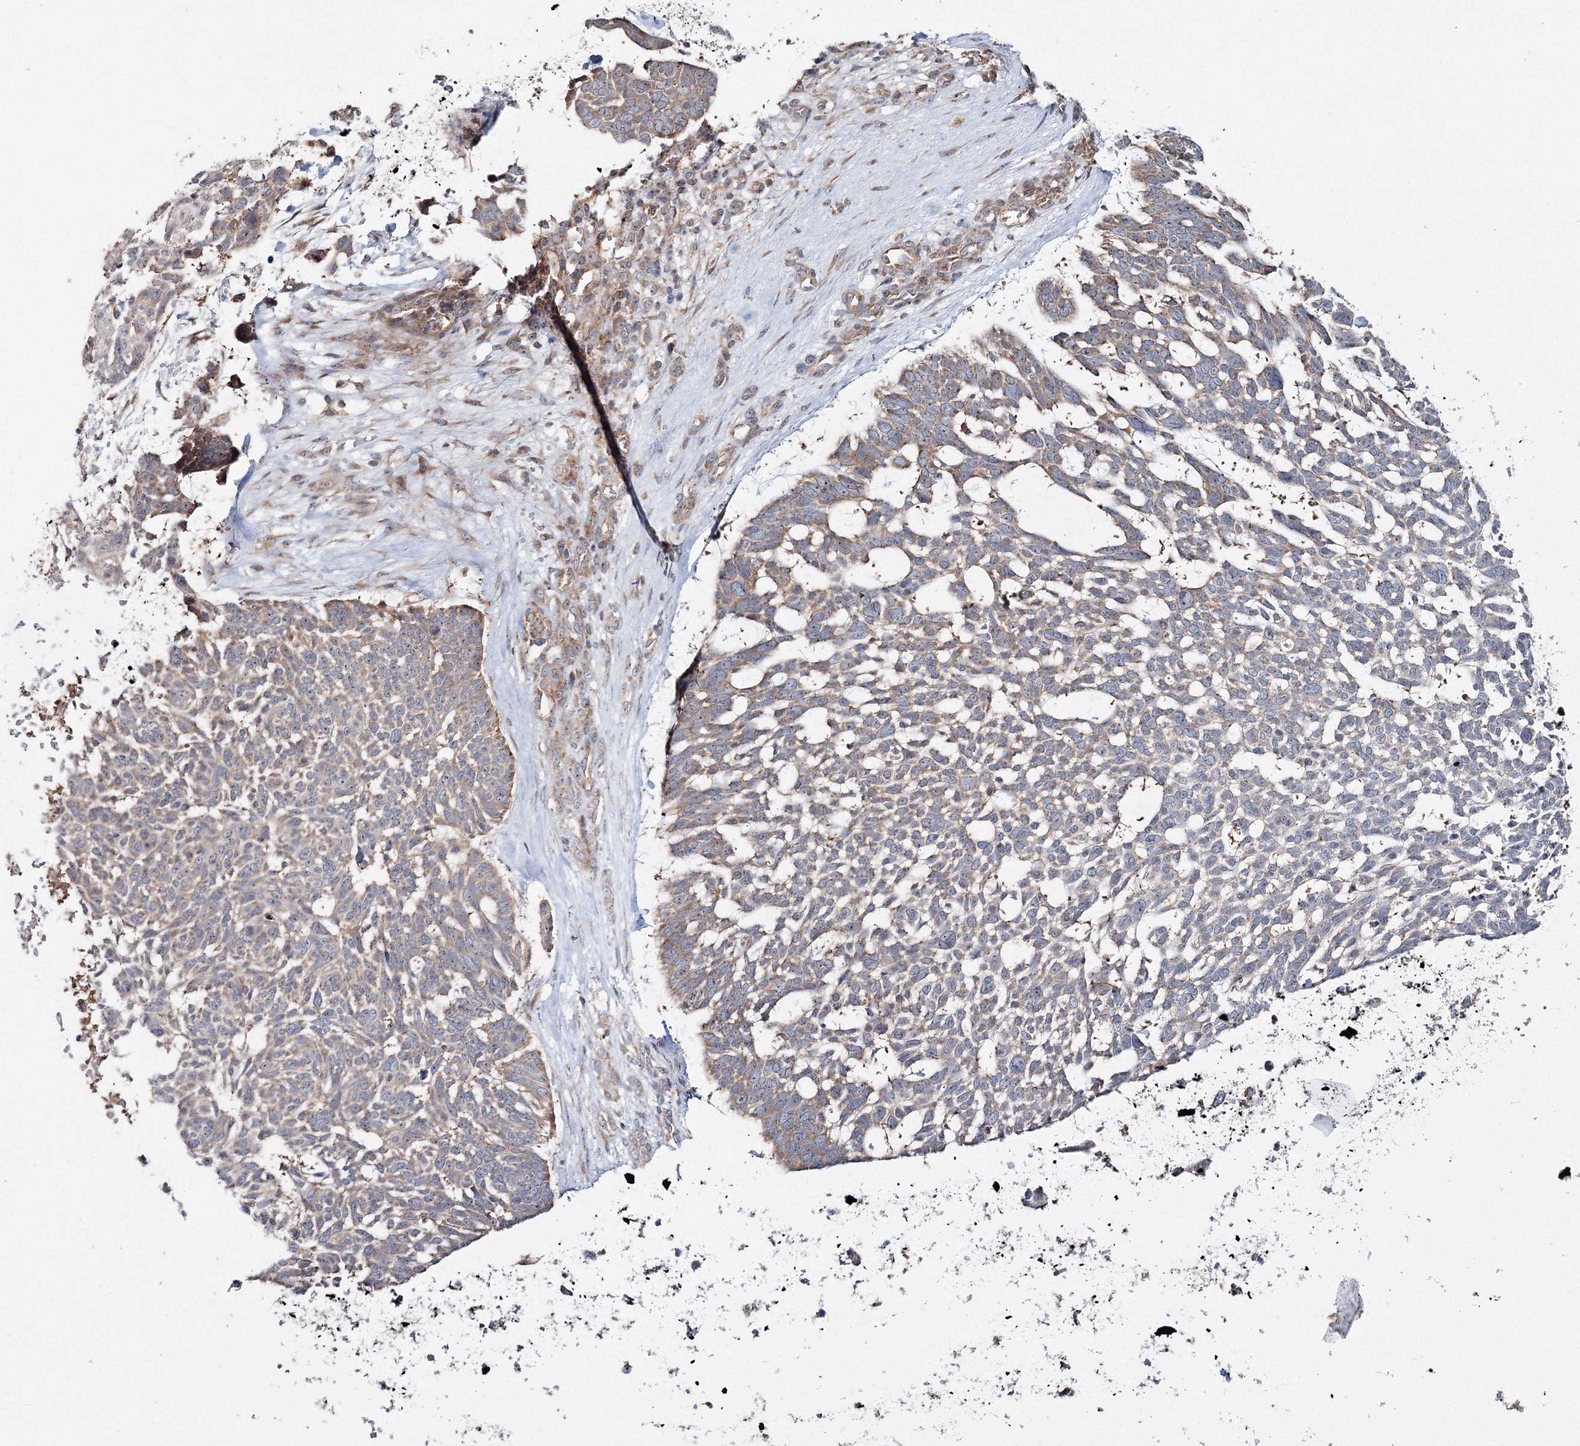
{"staining": {"intensity": "moderate", "quantity": "25%-75%", "location": "cytoplasmic/membranous"}, "tissue": "skin cancer", "cell_type": "Tumor cells", "image_type": "cancer", "snomed": [{"axis": "morphology", "description": "Basal cell carcinoma"}, {"axis": "topography", "description": "Skin"}], "caption": "Immunohistochemistry histopathology image of human skin cancer stained for a protein (brown), which exhibits medium levels of moderate cytoplasmic/membranous expression in about 25%-75% of tumor cells.", "gene": "PEX13", "patient": {"sex": "male", "age": 88}}